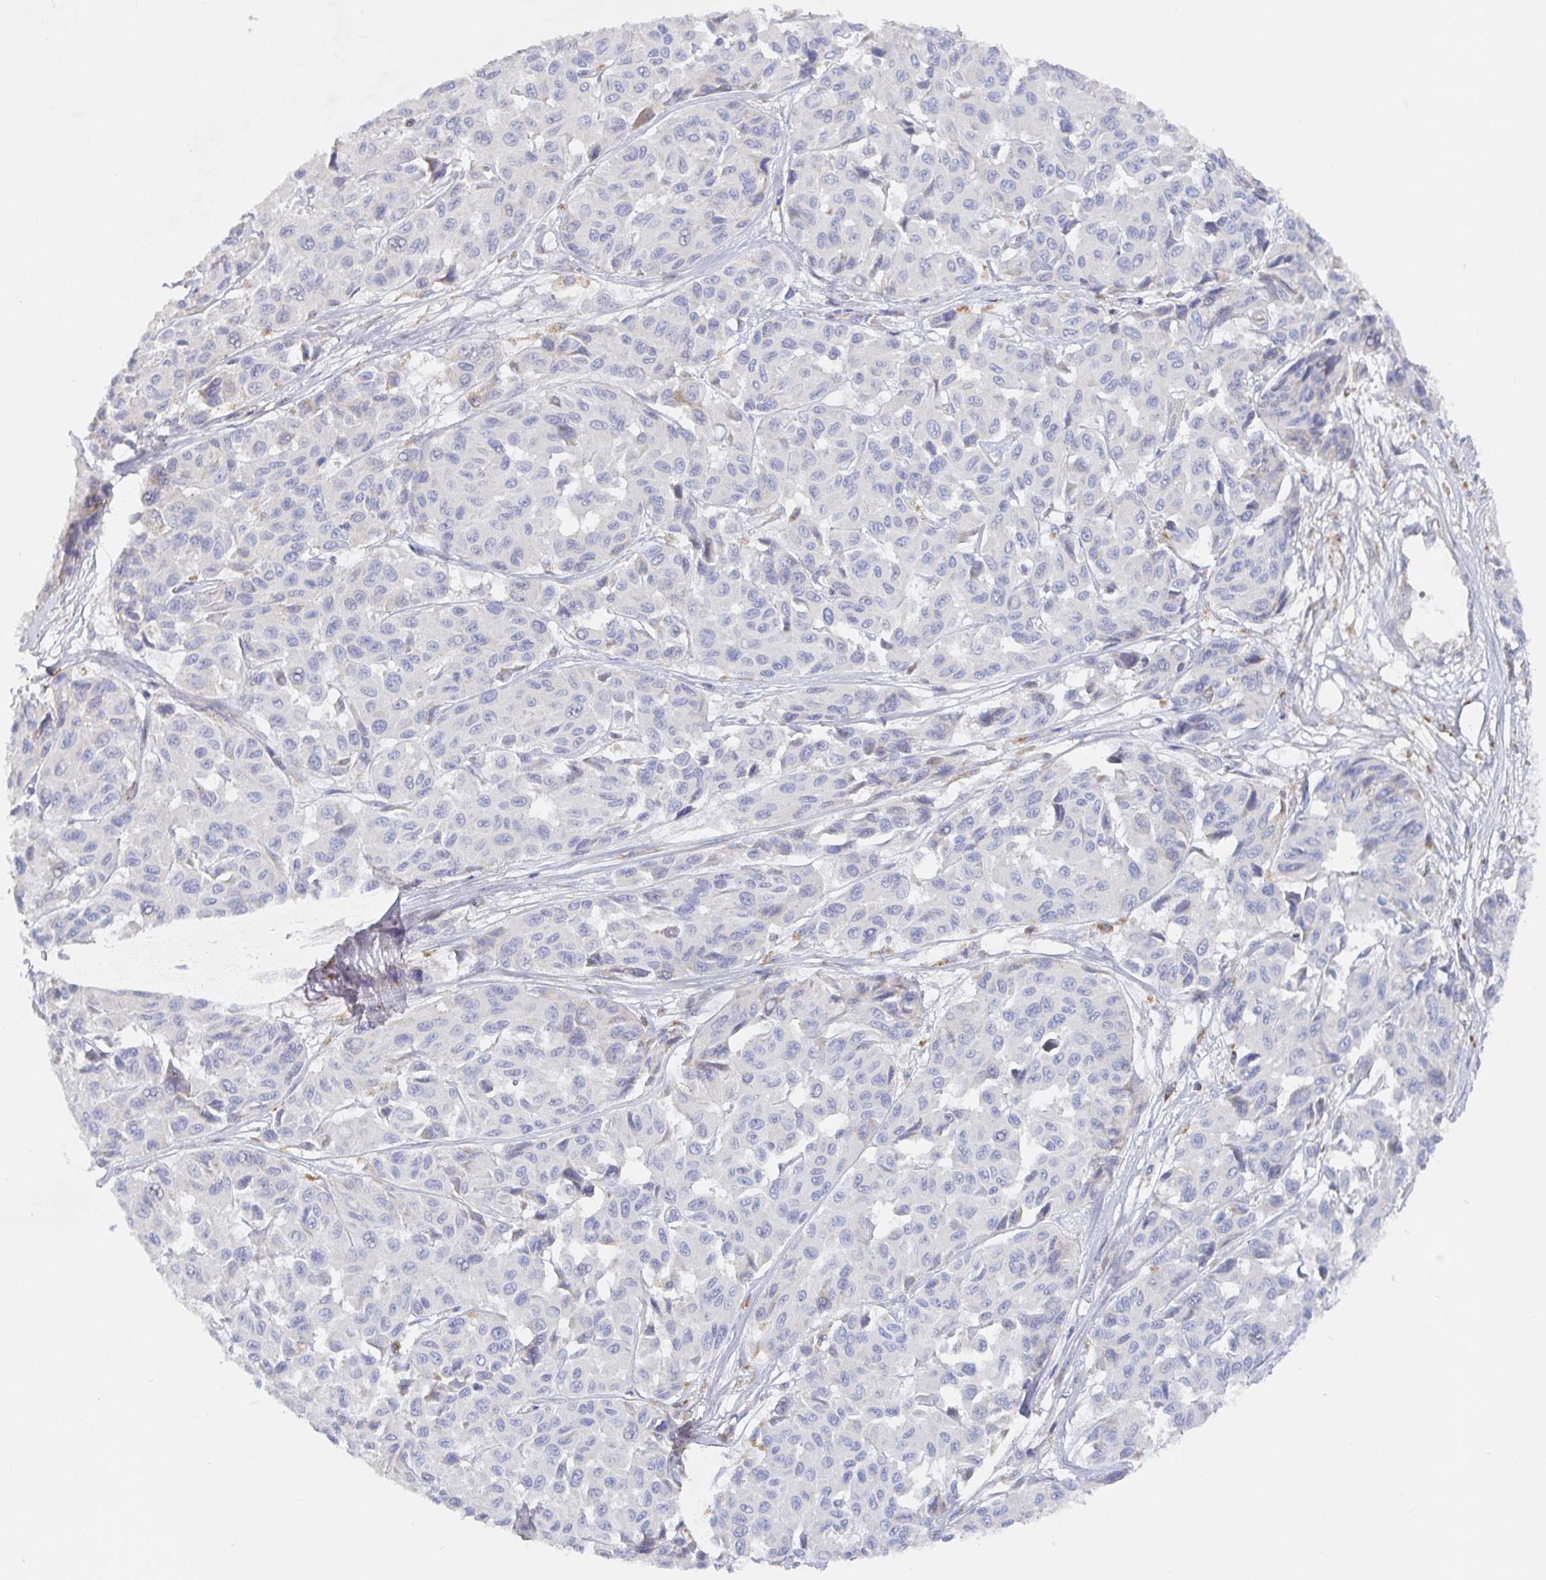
{"staining": {"intensity": "negative", "quantity": "none", "location": "none"}, "tissue": "melanoma", "cell_type": "Tumor cells", "image_type": "cancer", "snomed": [{"axis": "morphology", "description": "Malignant melanoma, NOS"}, {"axis": "topography", "description": "Skin"}], "caption": "IHC of human malignant melanoma exhibits no staining in tumor cells.", "gene": "IRAK2", "patient": {"sex": "female", "age": 66}}